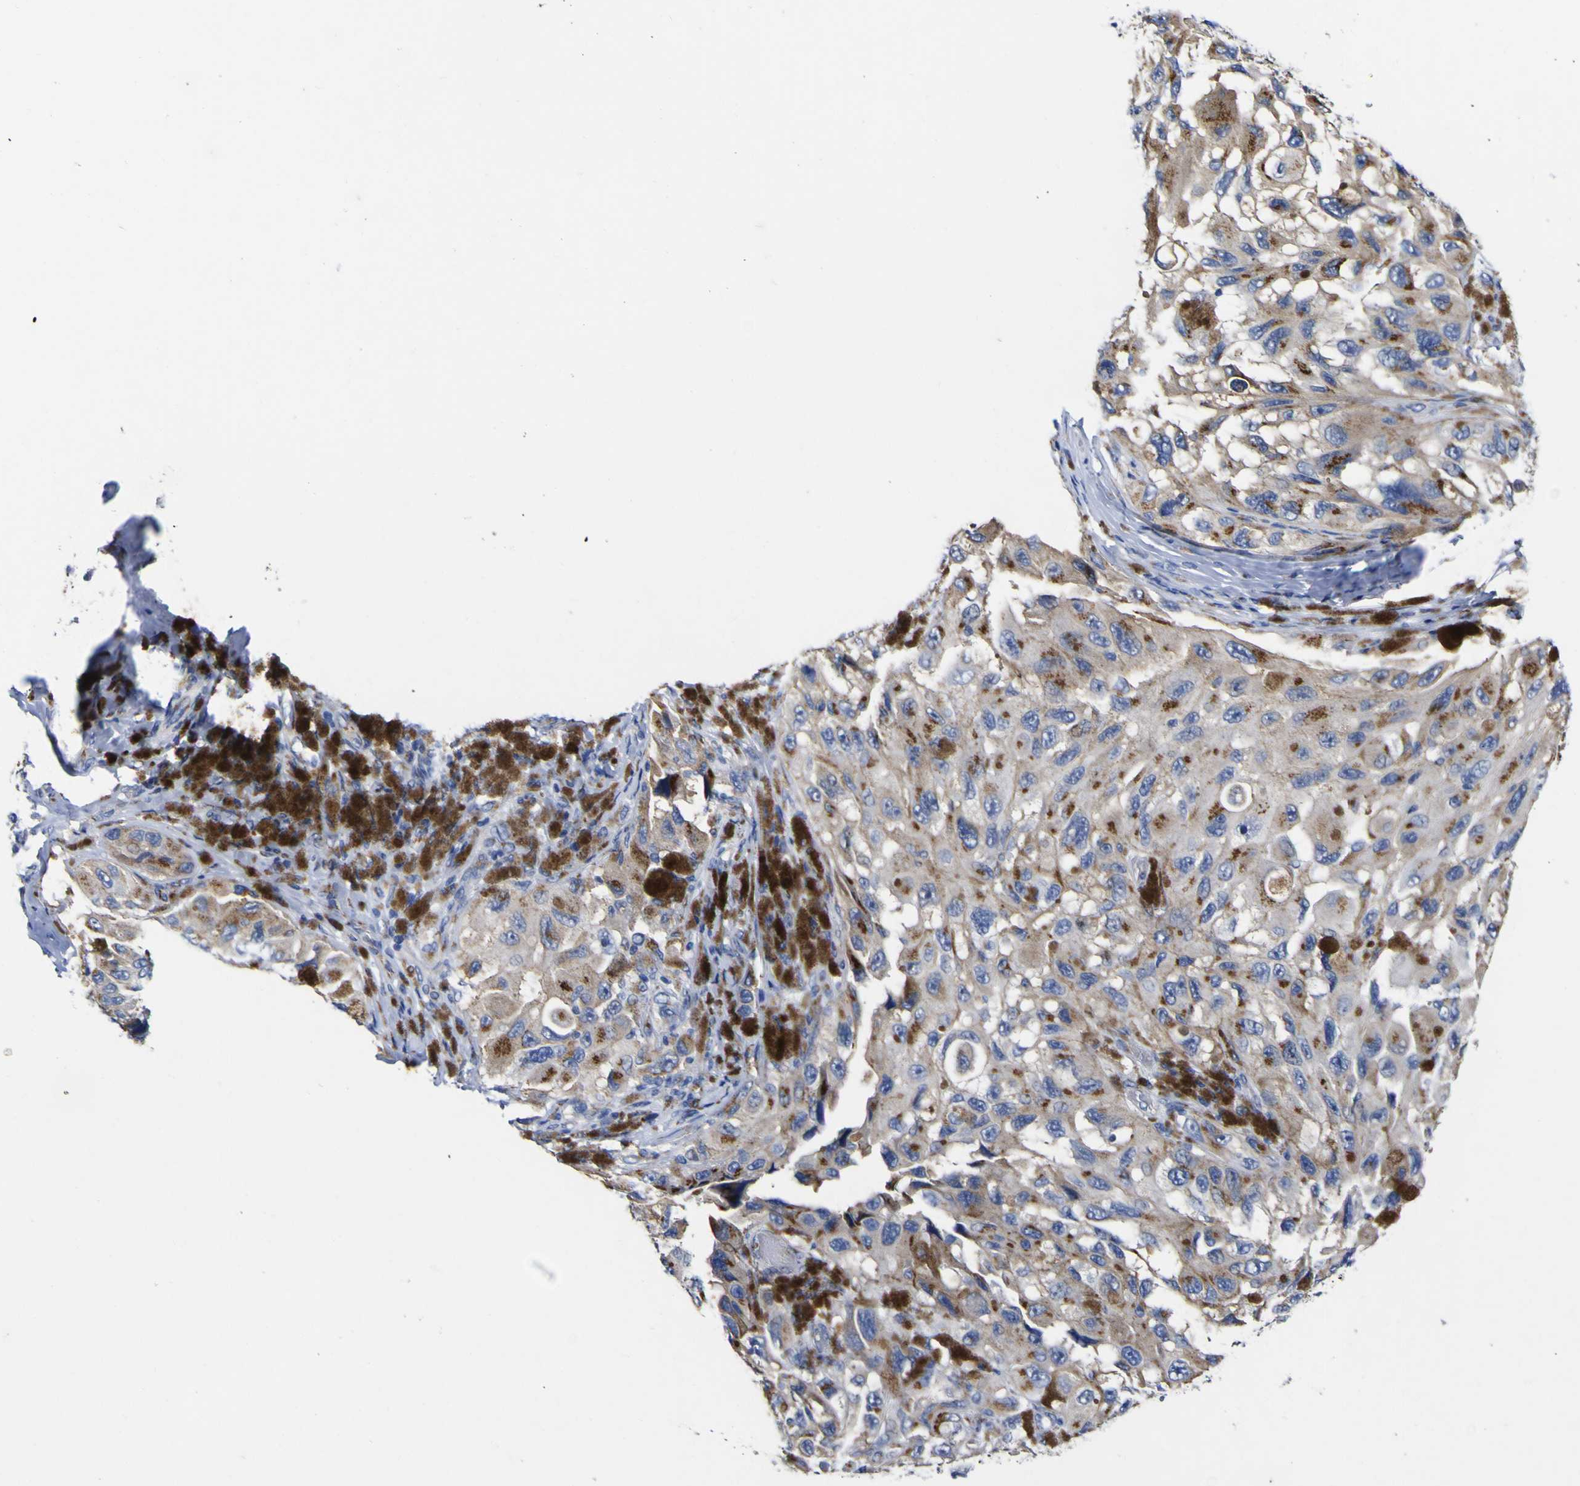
{"staining": {"intensity": "weak", "quantity": ">75%", "location": "cytoplasmic/membranous"}, "tissue": "melanoma", "cell_type": "Tumor cells", "image_type": "cancer", "snomed": [{"axis": "morphology", "description": "Malignant melanoma, NOS"}, {"axis": "topography", "description": "Skin"}], "caption": "Immunohistochemical staining of melanoma shows weak cytoplasmic/membranous protein staining in approximately >75% of tumor cells. (brown staining indicates protein expression, while blue staining denotes nuclei).", "gene": "GOLM1", "patient": {"sex": "female", "age": 73}}